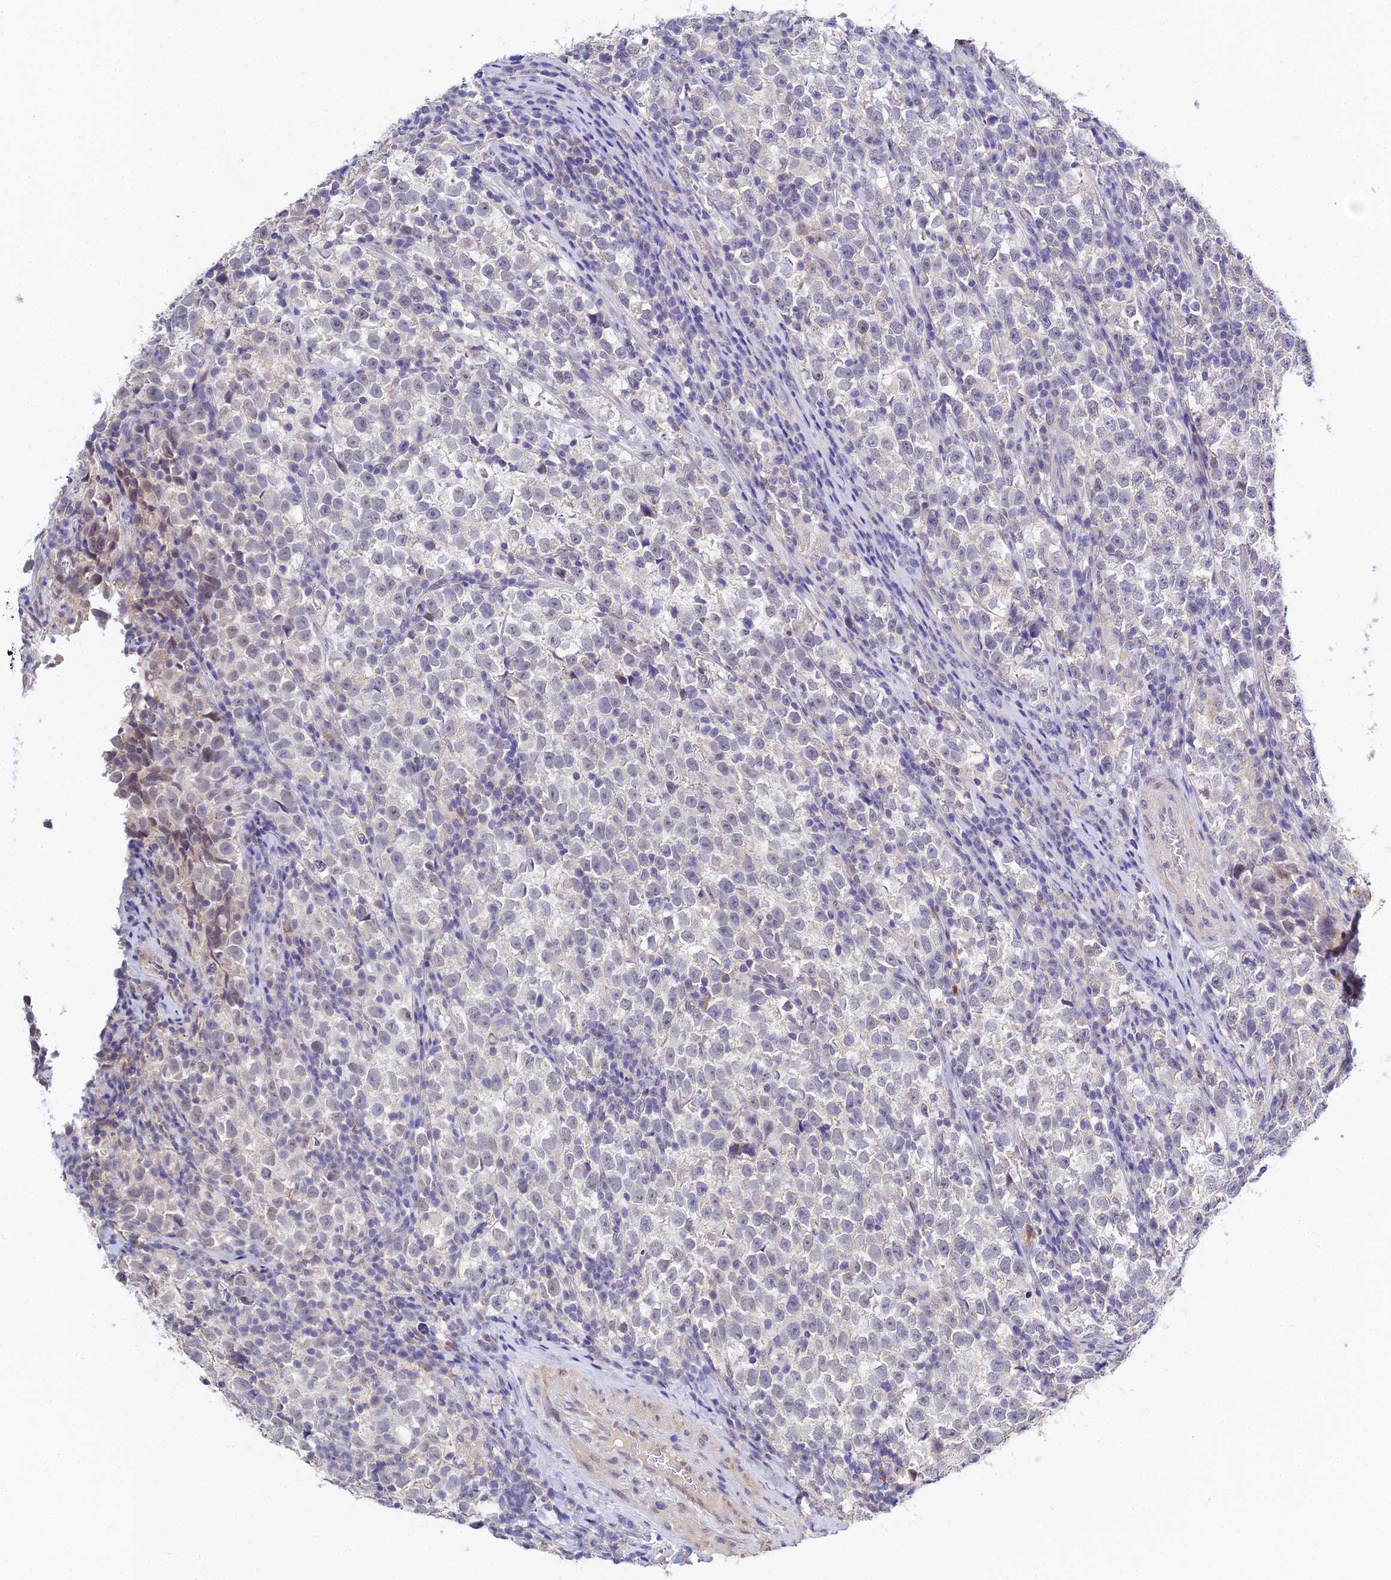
{"staining": {"intensity": "negative", "quantity": "none", "location": "none"}, "tissue": "testis cancer", "cell_type": "Tumor cells", "image_type": "cancer", "snomed": [{"axis": "morphology", "description": "Normal tissue, NOS"}, {"axis": "morphology", "description": "Seminoma, NOS"}, {"axis": "topography", "description": "Testis"}], "caption": "The histopathology image demonstrates no staining of tumor cells in testis cancer (seminoma).", "gene": "HOXB1", "patient": {"sex": "male", "age": 43}}